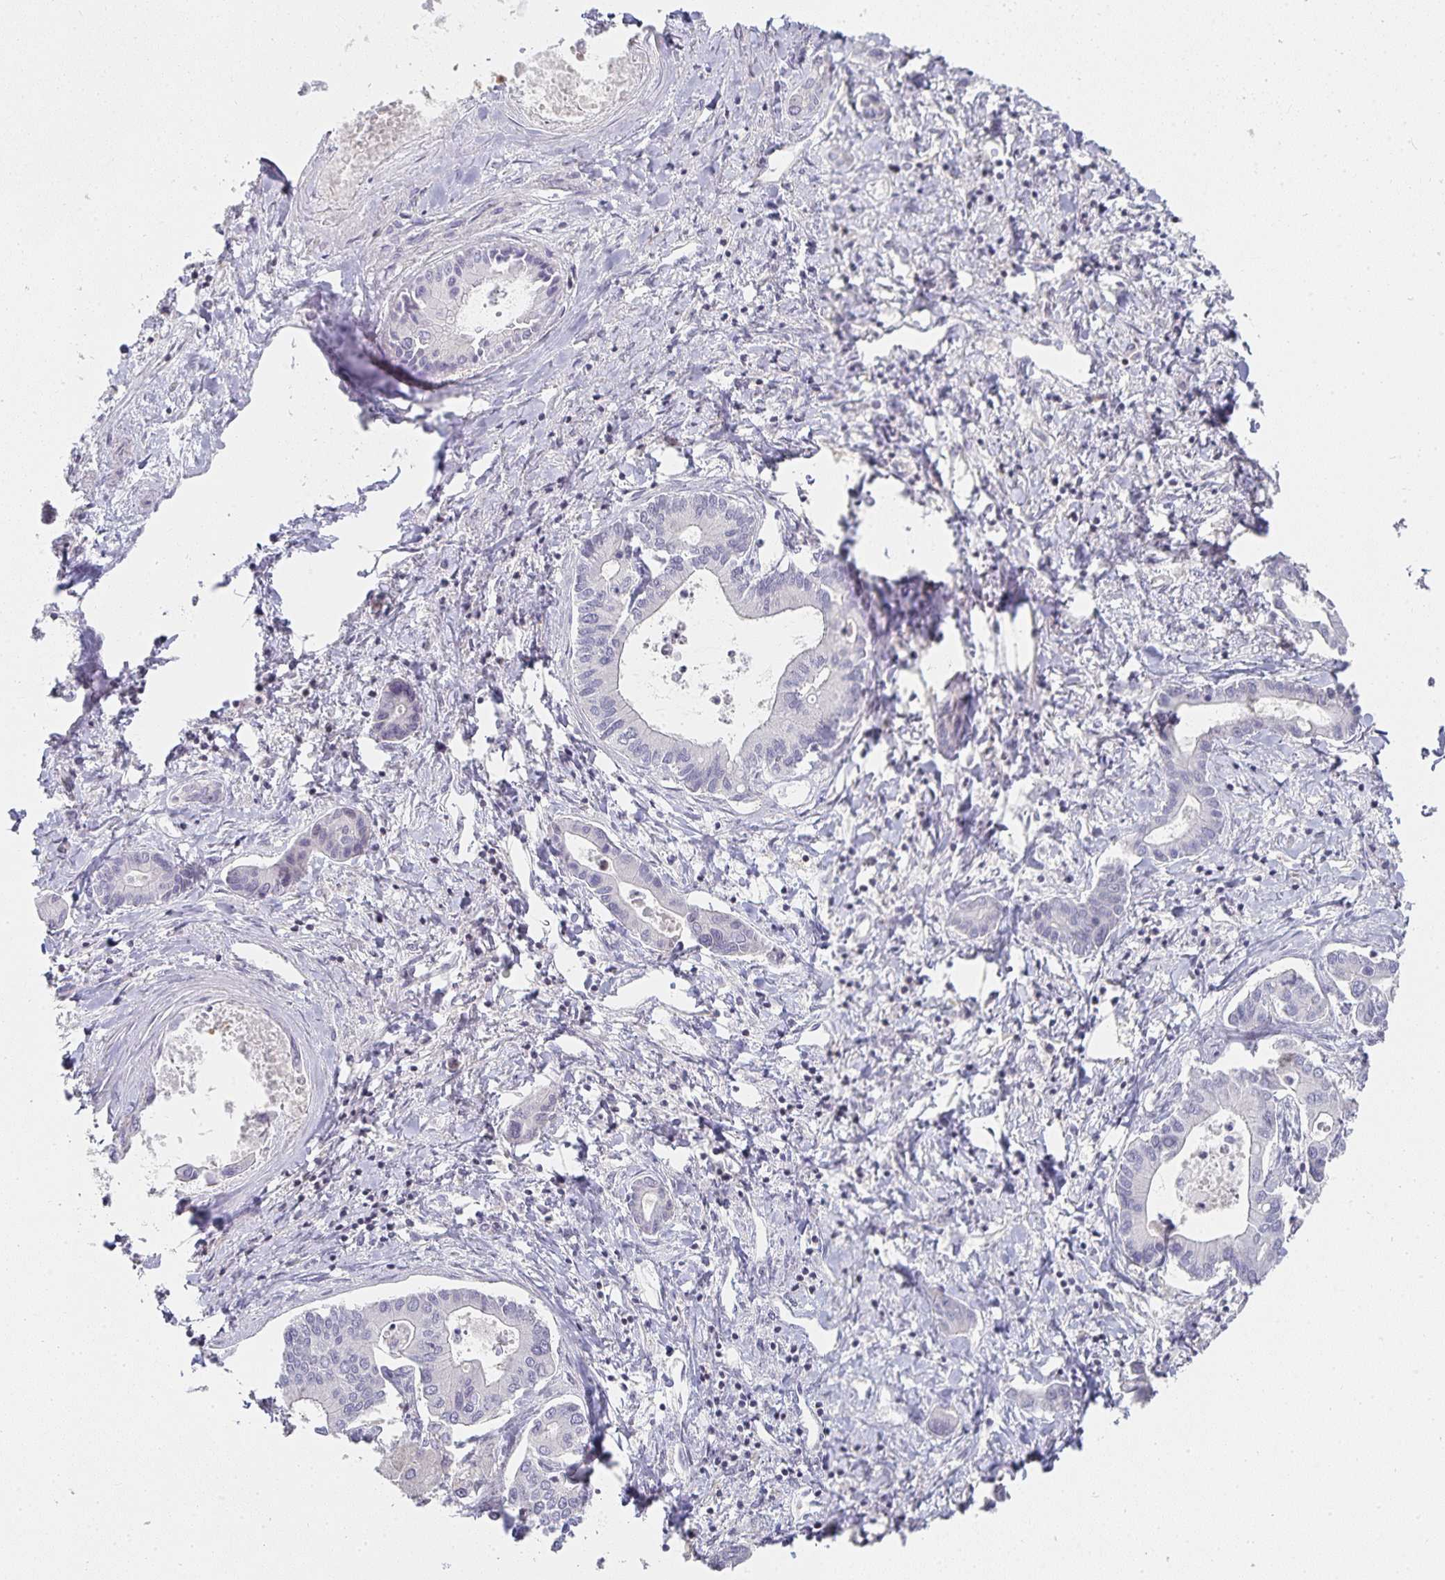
{"staining": {"intensity": "negative", "quantity": "none", "location": "none"}, "tissue": "liver cancer", "cell_type": "Tumor cells", "image_type": "cancer", "snomed": [{"axis": "morphology", "description": "Cholangiocarcinoma"}, {"axis": "topography", "description": "Liver"}], "caption": "The immunohistochemistry photomicrograph has no significant staining in tumor cells of liver cholangiocarcinoma tissue. Nuclei are stained in blue.", "gene": "GATA3", "patient": {"sex": "male", "age": 66}}